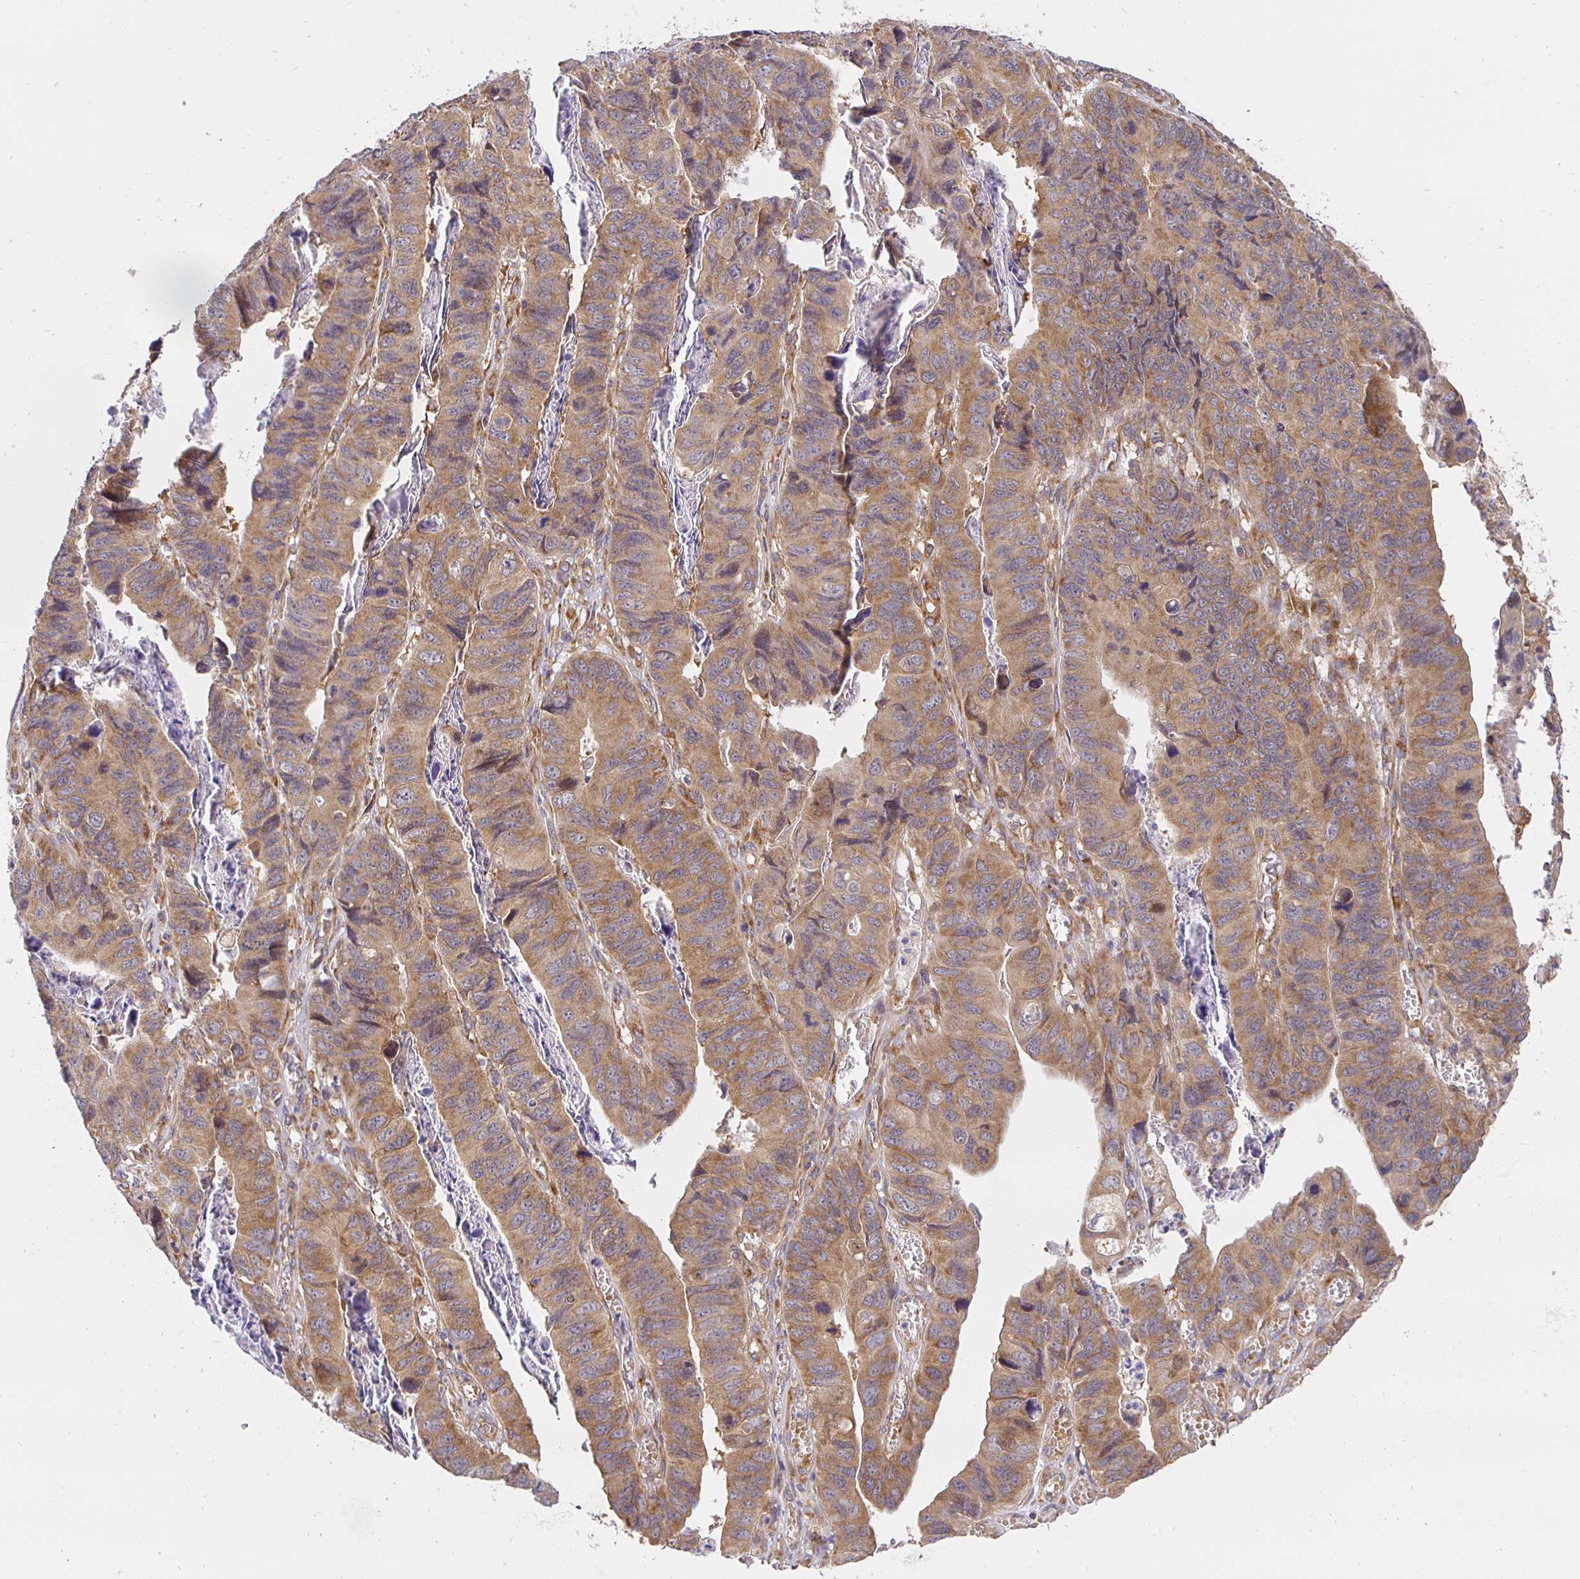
{"staining": {"intensity": "moderate", "quantity": ">75%", "location": "cytoplasmic/membranous"}, "tissue": "stomach cancer", "cell_type": "Tumor cells", "image_type": "cancer", "snomed": [{"axis": "morphology", "description": "Adenocarcinoma, NOS"}, {"axis": "topography", "description": "Stomach, lower"}], "caption": "Stomach adenocarcinoma stained for a protein shows moderate cytoplasmic/membranous positivity in tumor cells.", "gene": "IRAK1", "patient": {"sex": "male", "age": 77}}